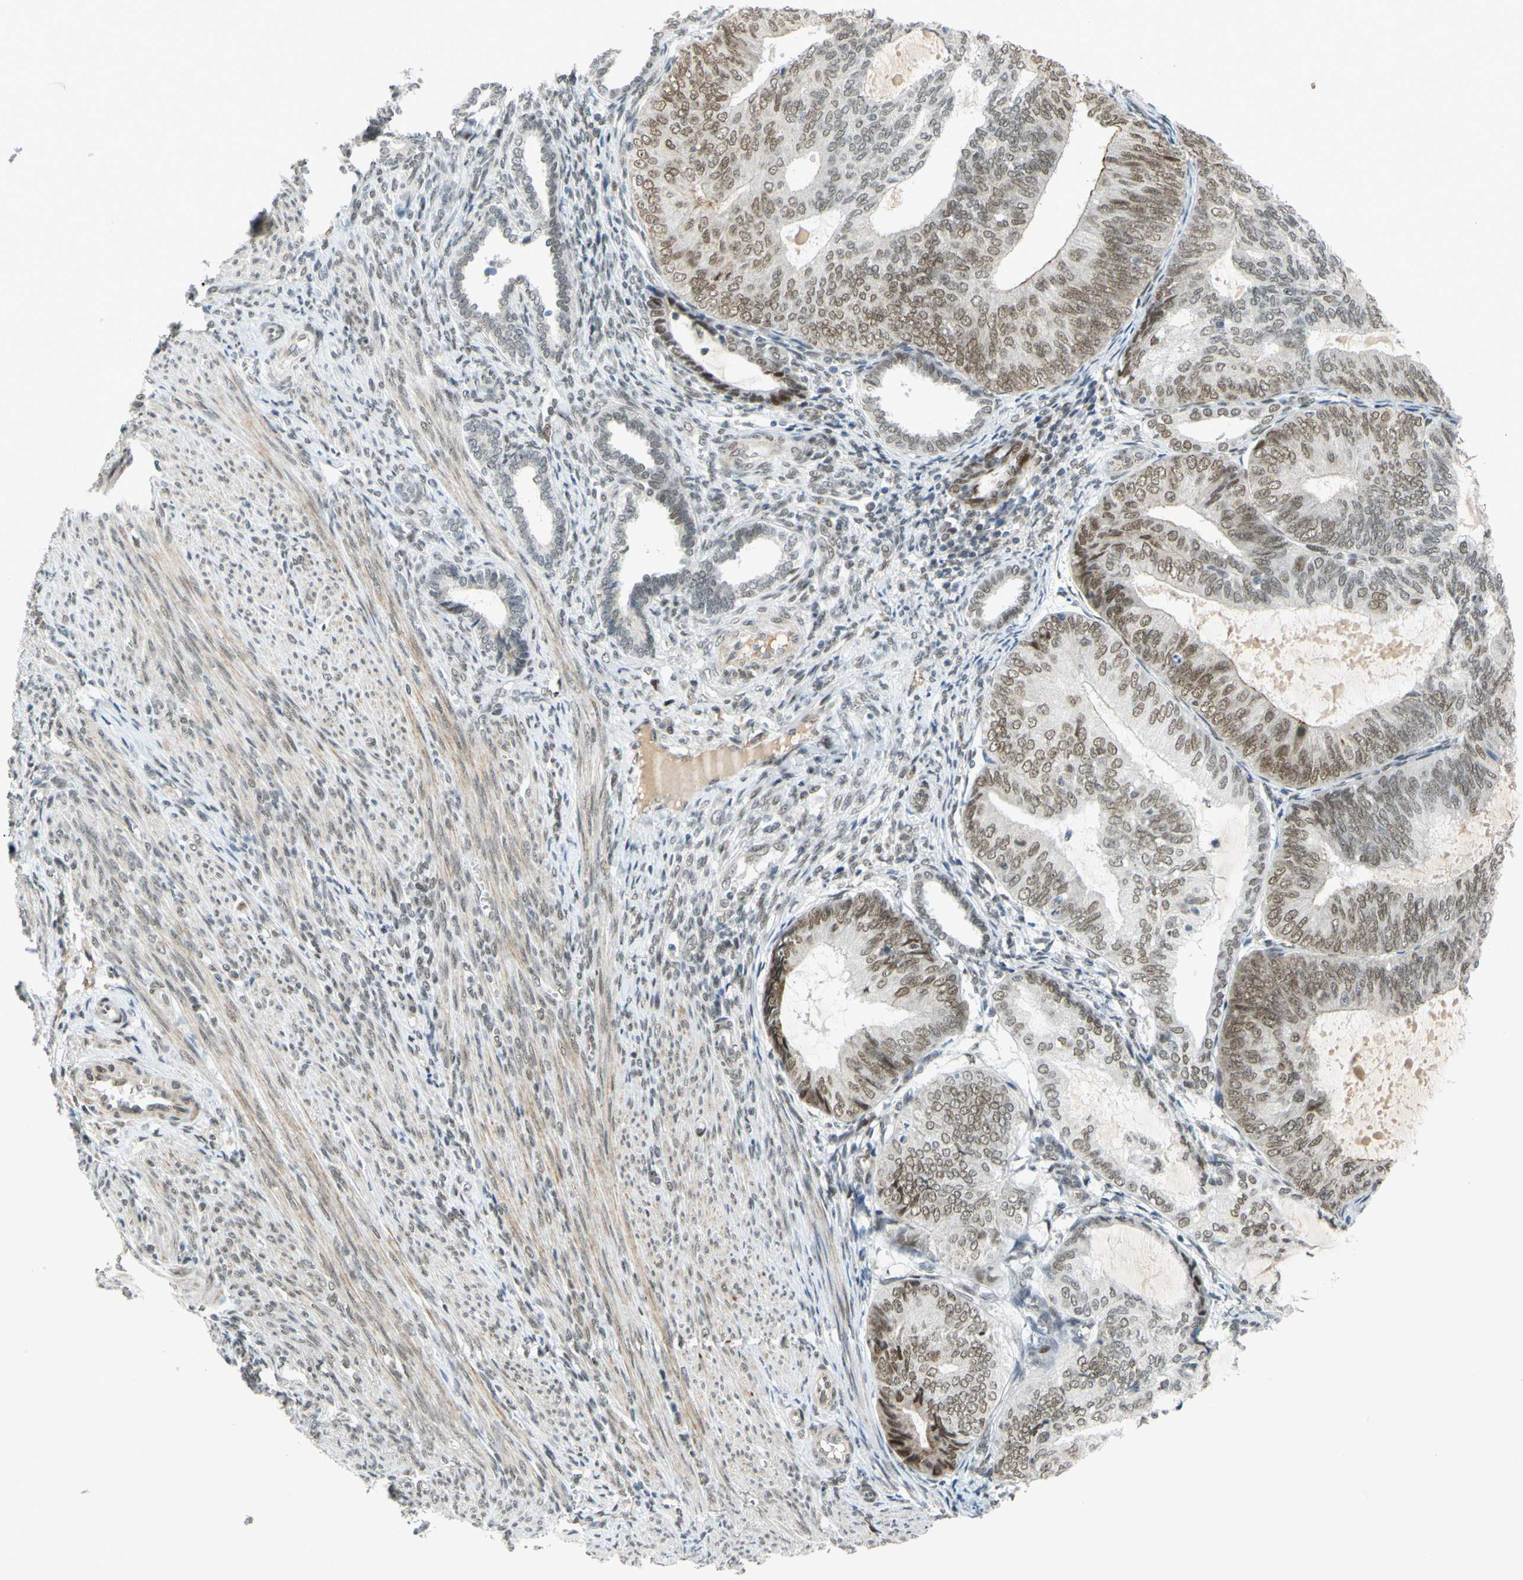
{"staining": {"intensity": "moderate", "quantity": ">75%", "location": "nuclear"}, "tissue": "endometrial cancer", "cell_type": "Tumor cells", "image_type": "cancer", "snomed": [{"axis": "morphology", "description": "Adenocarcinoma, NOS"}, {"axis": "topography", "description": "Endometrium"}], "caption": "Moderate nuclear protein expression is seen in approximately >75% of tumor cells in endometrial cancer (adenocarcinoma).", "gene": "POGZ", "patient": {"sex": "female", "age": 81}}